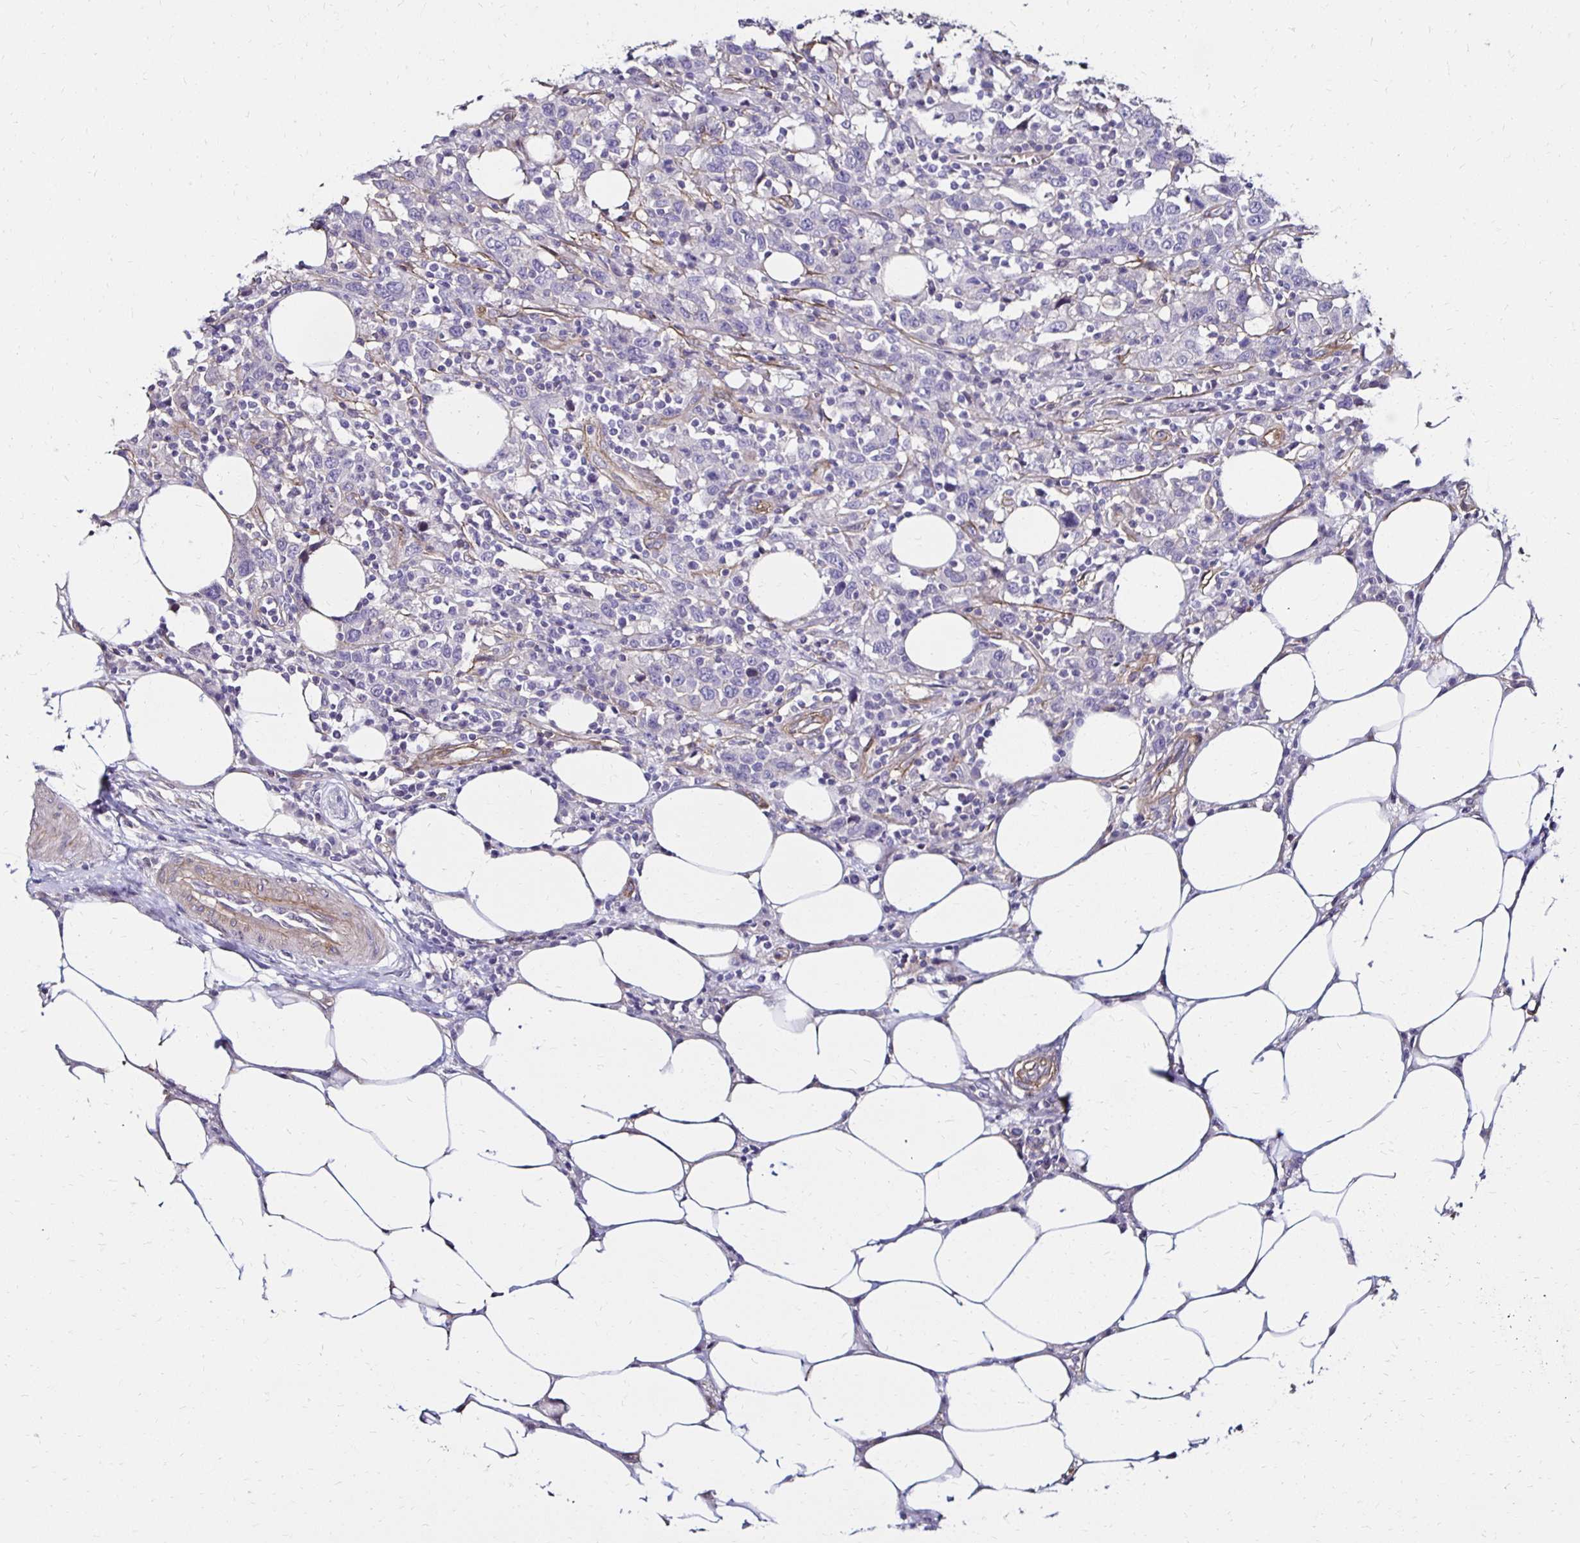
{"staining": {"intensity": "negative", "quantity": "none", "location": "none"}, "tissue": "urothelial cancer", "cell_type": "Tumor cells", "image_type": "cancer", "snomed": [{"axis": "morphology", "description": "Urothelial carcinoma, High grade"}, {"axis": "topography", "description": "Urinary bladder"}], "caption": "This image is of urothelial cancer stained with IHC to label a protein in brown with the nuclei are counter-stained blue. There is no staining in tumor cells.", "gene": "ITGB1", "patient": {"sex": "male", "age": 61}}